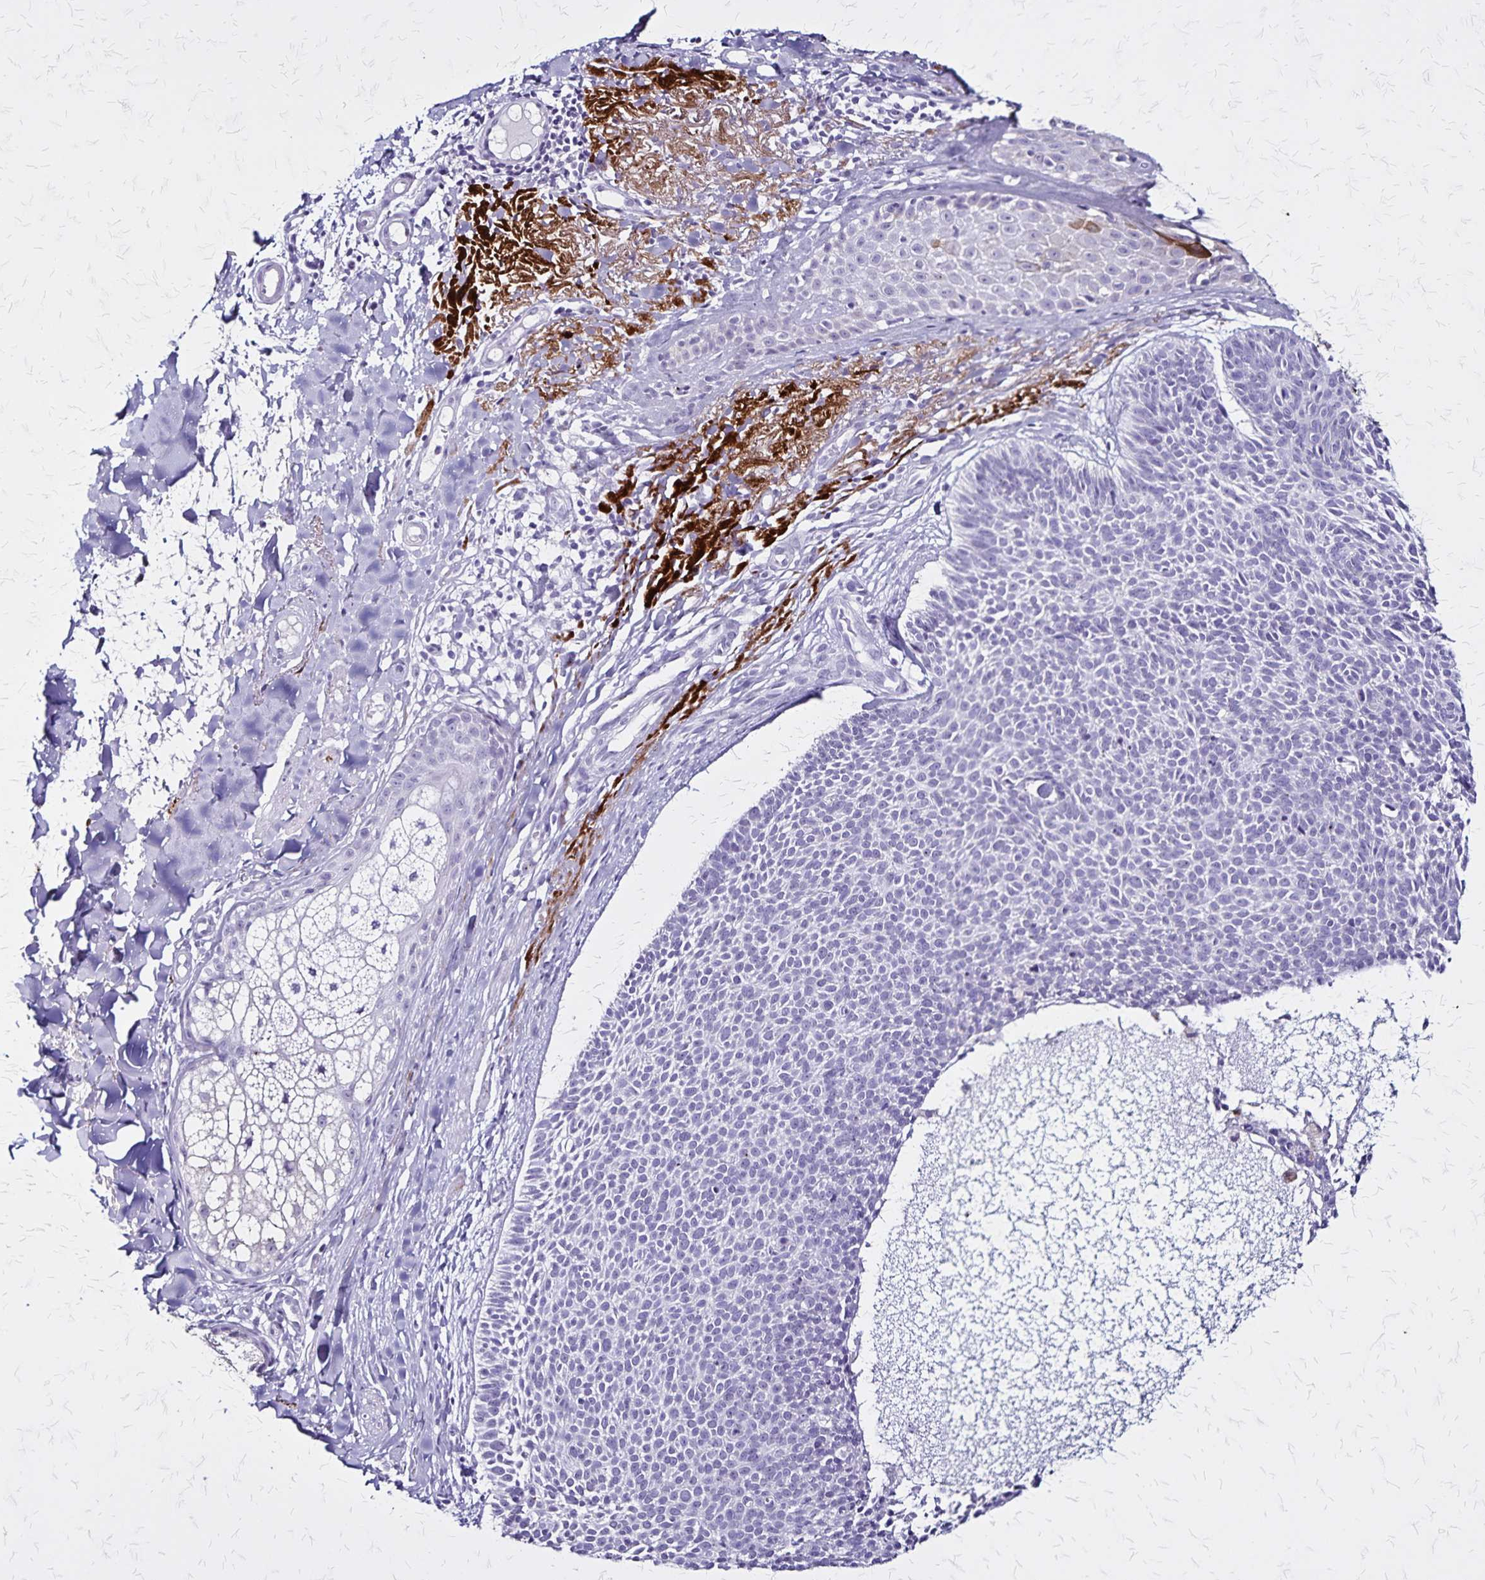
{"staining": {"intensity": "negative", "quantity": "none", "location": "none"}, "tissue": "skin cancer", "cell_type": "Tumor cells", "image_type": "cancer", "snomed": [{"axis": "morphology", "description": "Basal cell carcinoma"}, {"axis": "topography", "description": "Skin"}], "caption": "Skin basal cell carcinoma was stained to show a protein in brown. There is no significant positivity in tumor cells.", "gene": "KRT2", "patient": {"sex": "male", "age": 82}}